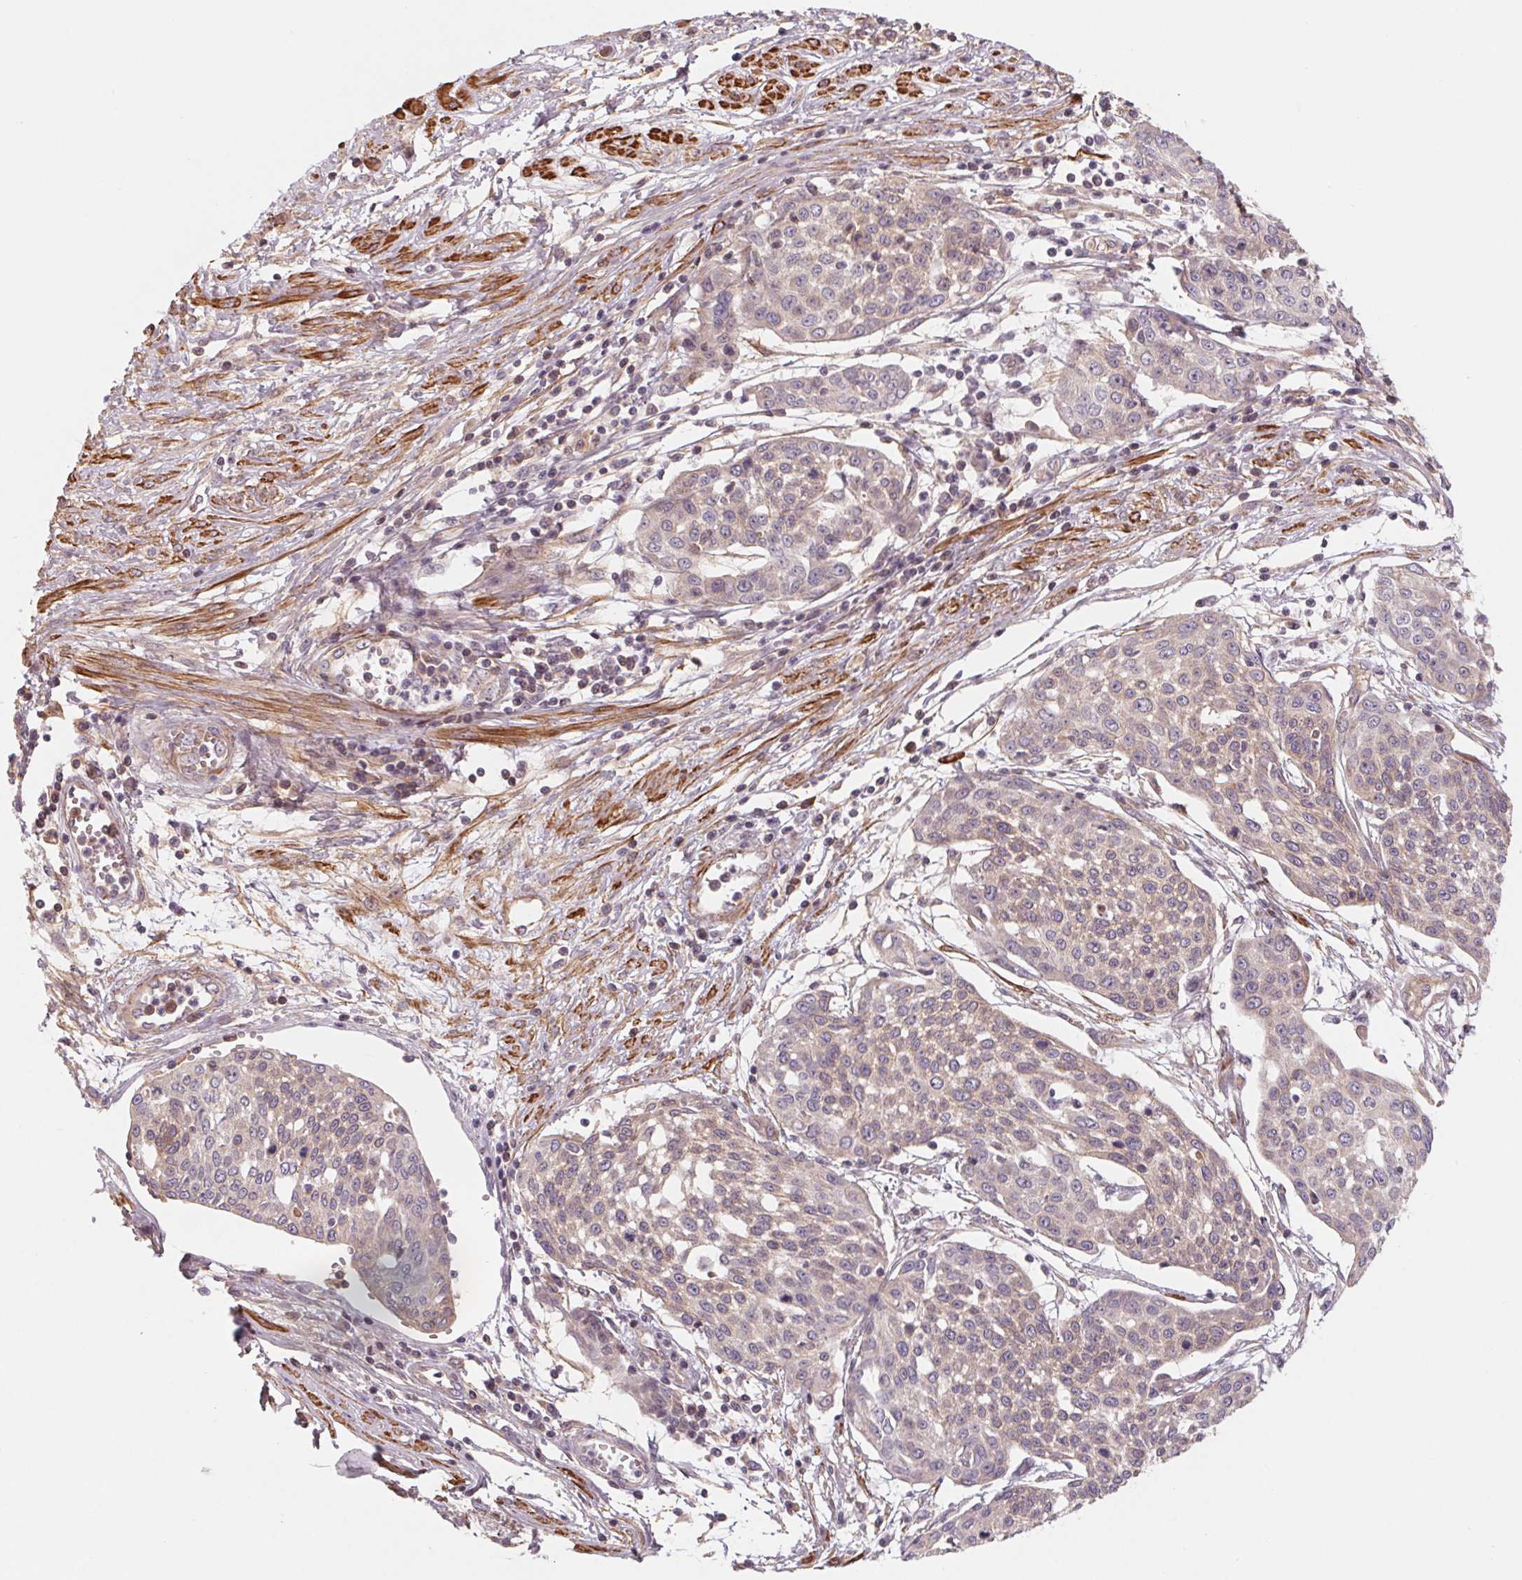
{"staining": {"intensity": "weak", "quantity": "<25%", "location": "cytoplasmic/membranous"}, "tissue": "cervical cancer", "cell_type": "Tumor cells", "image_type": "cancer", "snomed": [{"axis": "morphology", "description": "Squamous cell carcinoma, NOS"}, {"axis": "topography", "description": "Cervix"}], "caption": "Tumor cells show no significant positivity in squamous cell carcinoma (cervical). Brightfield microscopy of immunohistochemistry stained with DAB (3,3'-diaminobenzidine) (brown) and hematoxylin (blue), captured at high magnification.", "gene": "CCDC112", "patient": {"sex": "female", "age": 34}}